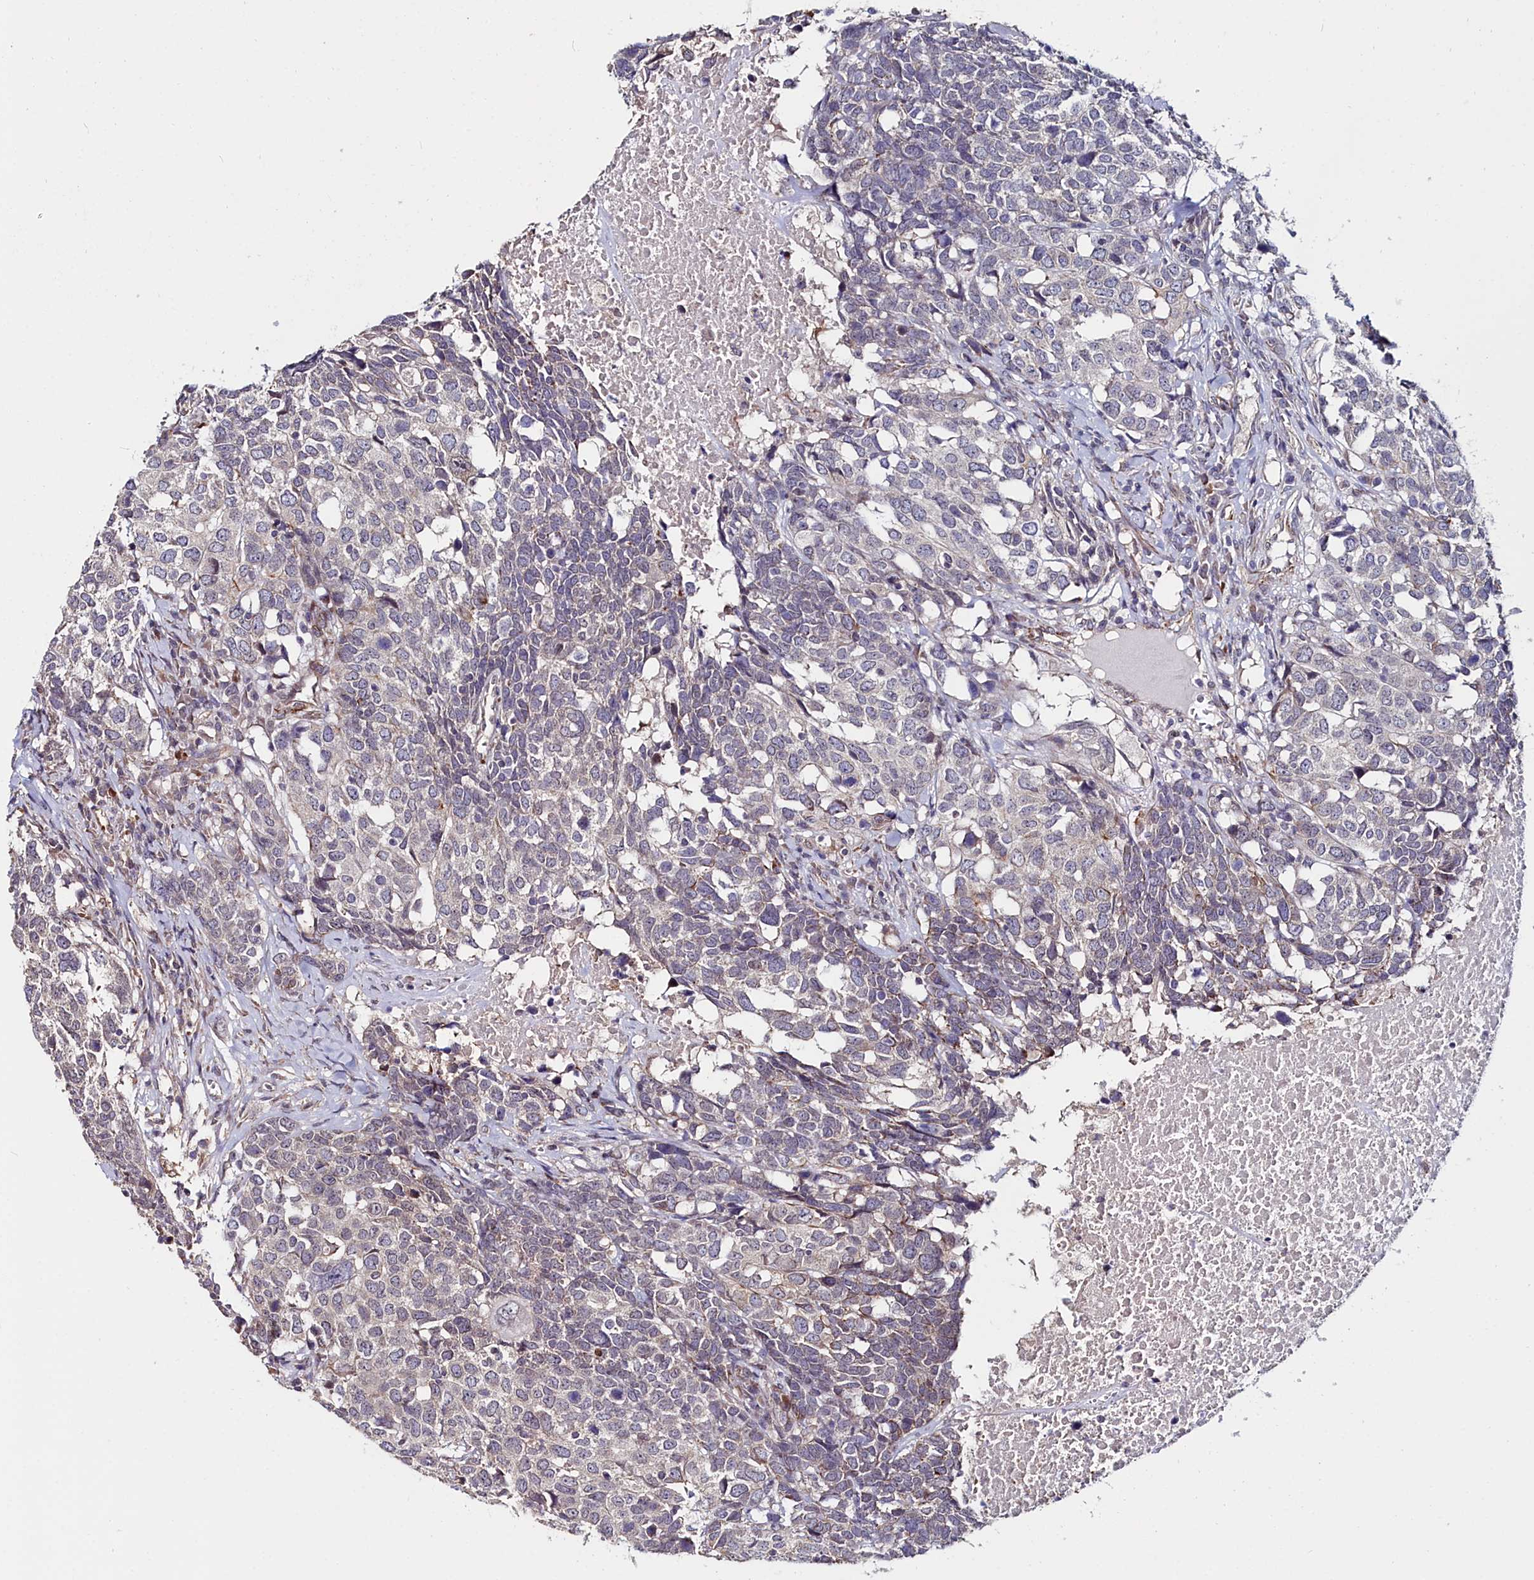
{"staining": {"intensity": "negative", "quantity": "none", "location": "none"}, "tissue": "head and neck cancer", "cell_type": "Tumor cells", "image_type": "cancer", "snomed": [{"axis": "morphology", "description": "Squamous cell carcinoma, NOS"}, {"axis": "topography", "description": "Head-Neck"}], "caption": "This is an immunohistochemistry micrograph of head and neck cancer. There is no positivity in tumor cells.", "gene": "C4orf19", "patient": {"sex": "male", "age": 66}}